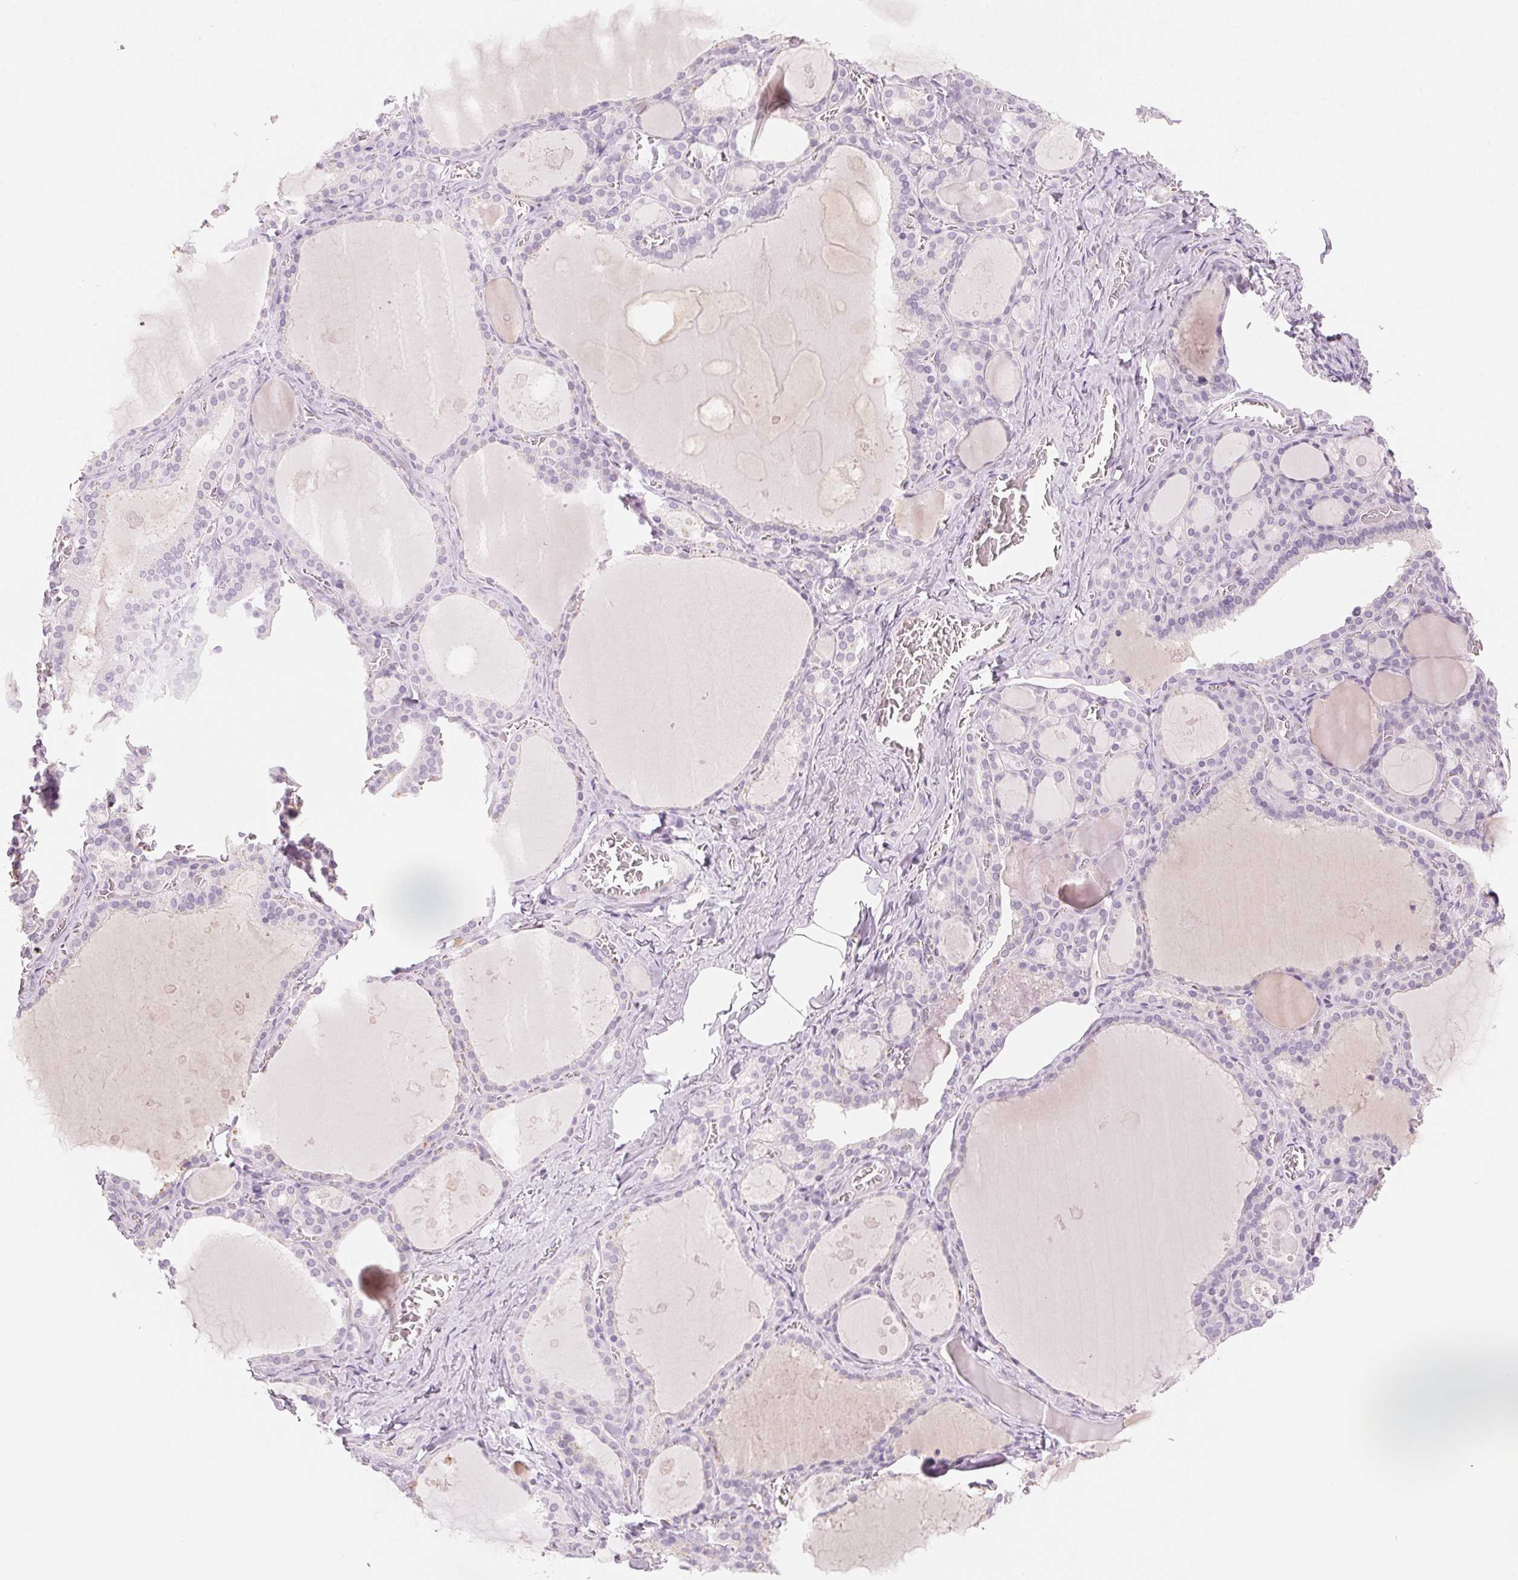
{"staining": {"intensity": "moderate", "quantity": "<25%", "location": "cytoplasmic/membranous"}, "tissue": "thyroid gland", "cell_type": "Glandular cells", "image_type": "normal", "snomed": [{"axis": "morphology", "description": "Normal tissue, NOS"}, {"axis": "topography", "description": "Thyroid gland"}], "caption": "Glandular cells show low levels of moderate cytoplasmic/membranous staining in approximately <25% of cells in benign human thyroid gland. (DAB (3,3'-diaminobenzidine) IHC, brown staining for protein, blue staining for nuclei).", "gene": "HOXB13", "patient": {"sex": "male", "age": 56}}